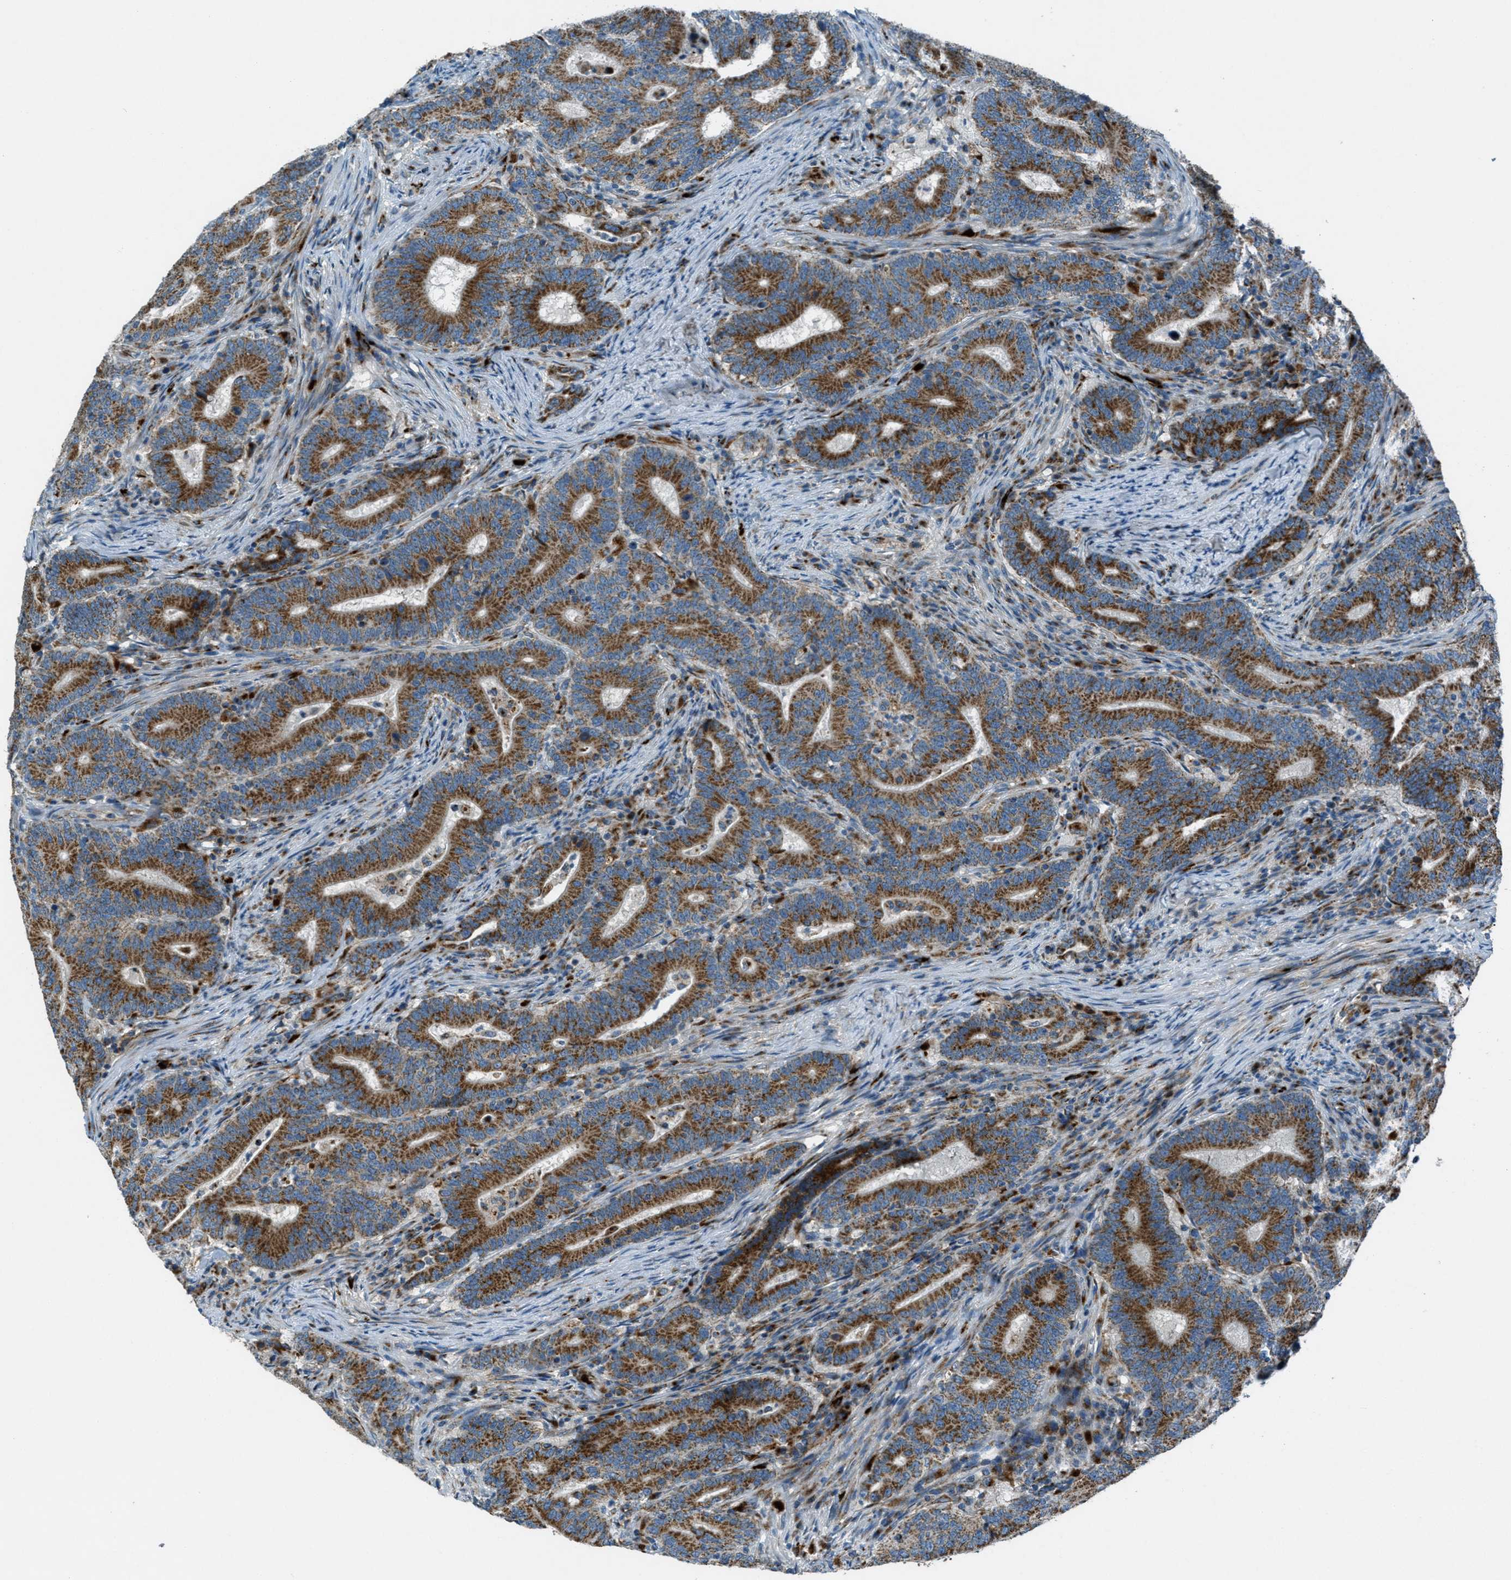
{"staining": {"intensity": "moderate", "quantity": ">75%", "location": "cytoplasmic/membranous"}, "tissue": "colorectal cancer", "cell_type": "Tumor cells", "image_type": "cancer", "snomed": [{"axis": "morphology", "description": "Adenocarcinoma, NOS"}, {"axis": "topography", "description": "Colon"}], "caption": "Protein staining of colorectal cancer (adenocarcinoma) tissue demonstrates moderate cytoplasmic/membranous staining in about >75% of tumor cells.", "gene": "BCKDK", "patient": {"sex": "female", "age": 66}}